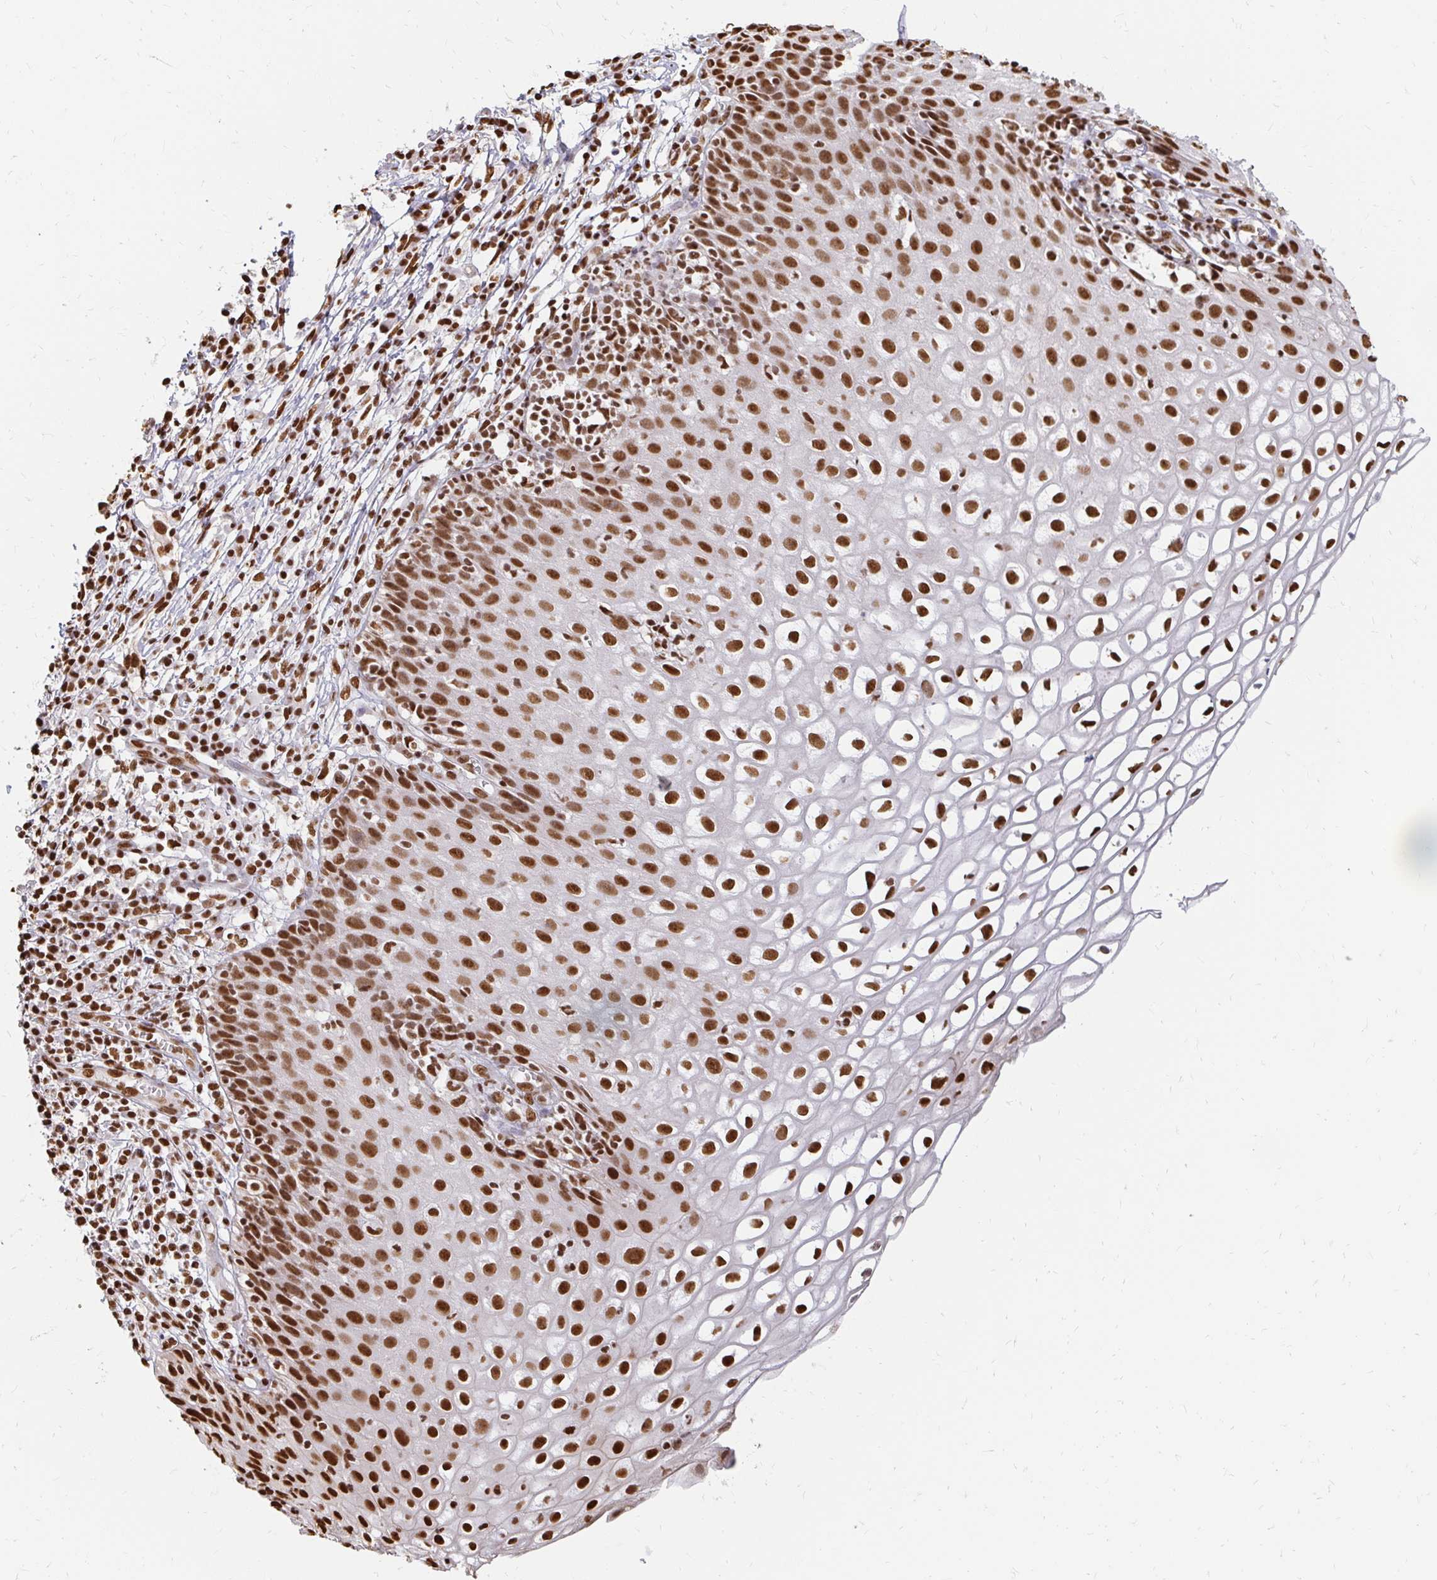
{"staining": {"intensity": "strong", "quantity": ">75%", "location": "nuclear"}, "tissue": "cervix", "cell_type": "Glandular cells", "image_type": "normal", "snomed": [{"axis": "morphology", "description": "Normal tissue, NOS"}, {"axis": "topography", "description": "Cervix"}], "caption": "The immunohistochemical stain shows strong nuclear expression in glandular cells of normal cervix.", "gene": "HNRNPU", "patient": {"sex": "female", "age": 36}}